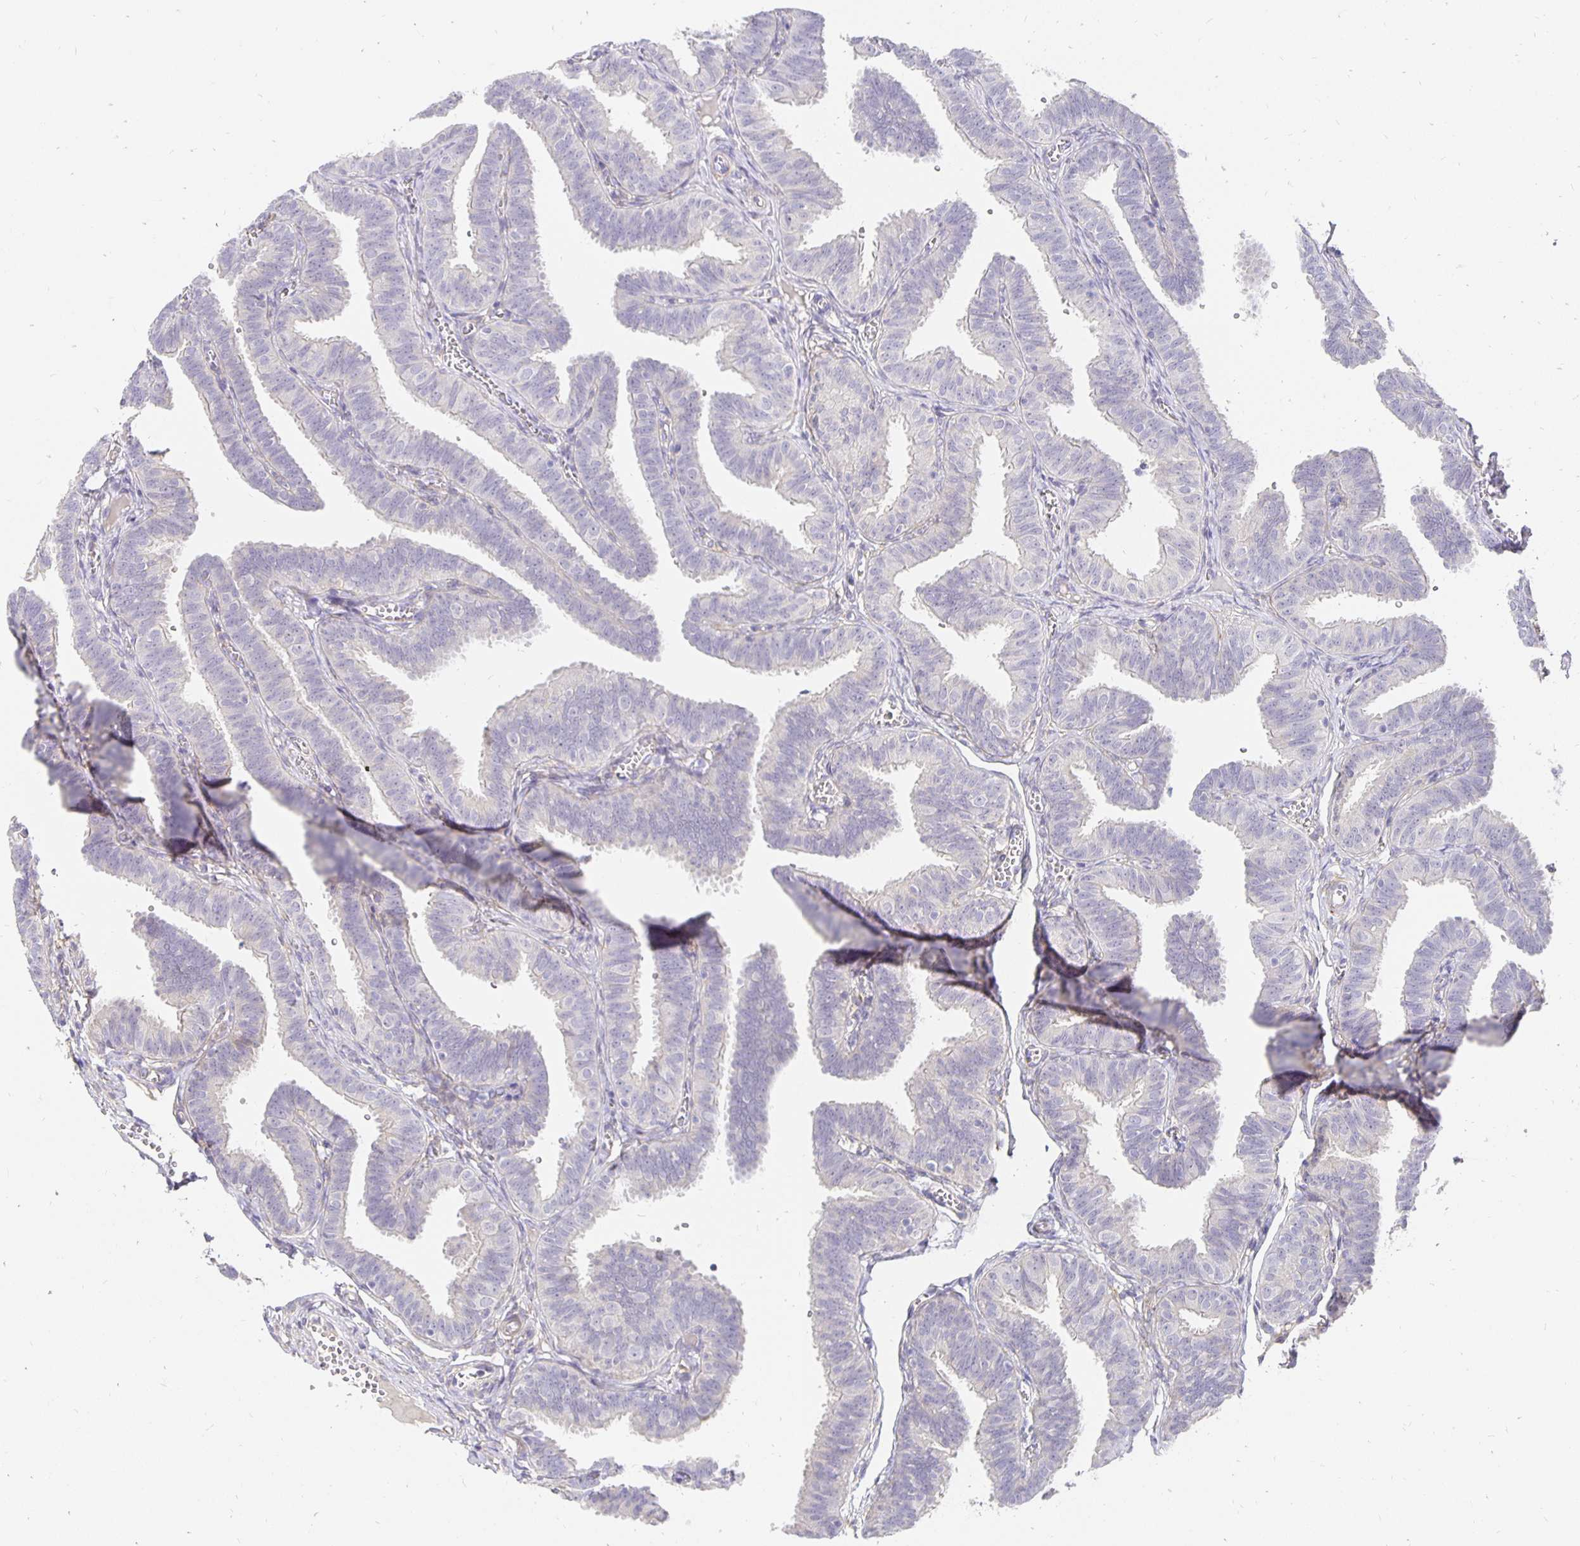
{"staining": {"intensity": "negative", "quantity": "none", "location": "none"}, "tissue": "fallopian tube", "cell_type": "Glandular cells", "image_type": "normal", "snomed": [{"axis": "morphology", "description": "Normal tissue, NOS"}, {"axis": "topography", "description": "Fallopian tube"}], "caption": "Image shows no significant protein expression in glandular cells of normal fallopian tube.", "gene": "PLOD1", "patient": {"sex": "female", "age": 25}}